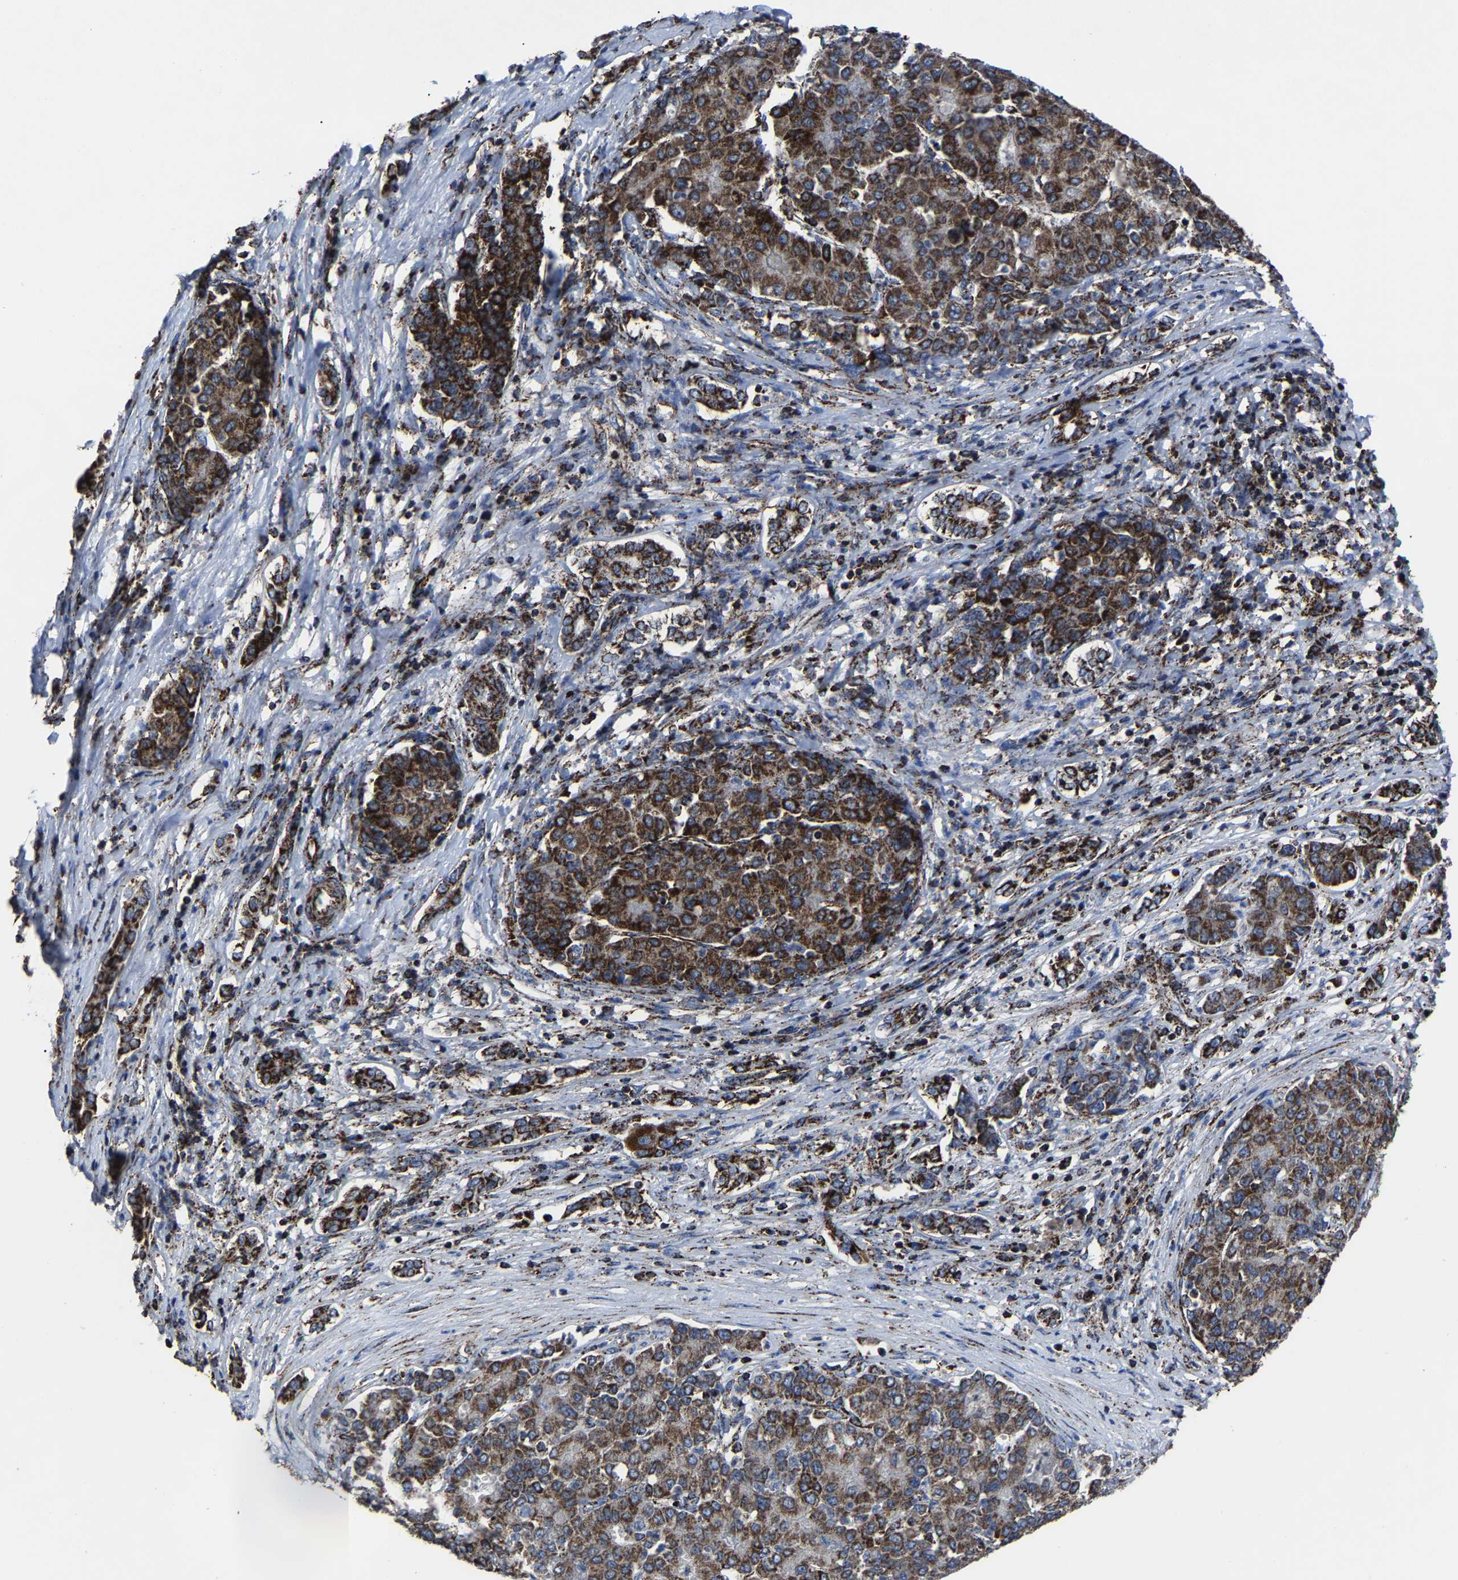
{"staining": {"intensity": "strong", "quantity": ">75%", "location": "cytoplasmic/membranous"}, "tissue": "liver cancer", "cell_type": "Tumor cells", "image_type": "cancer", "snomed": [{"axis": "morphology", "description": "Carcinoma, Hepatocellular, NOS"}, {"axis": "topography", "description": "Liver"}], "caption": "This is a micrograph of immunohistochemistry (IHC) staining of liver cancer (hepatocellular carcinoma), which shows strong positivity in the cytoplasmic/membranous of tumor cells.", "gene": "NDUFV3", "patient": {"sex": "male", "age": 65}}